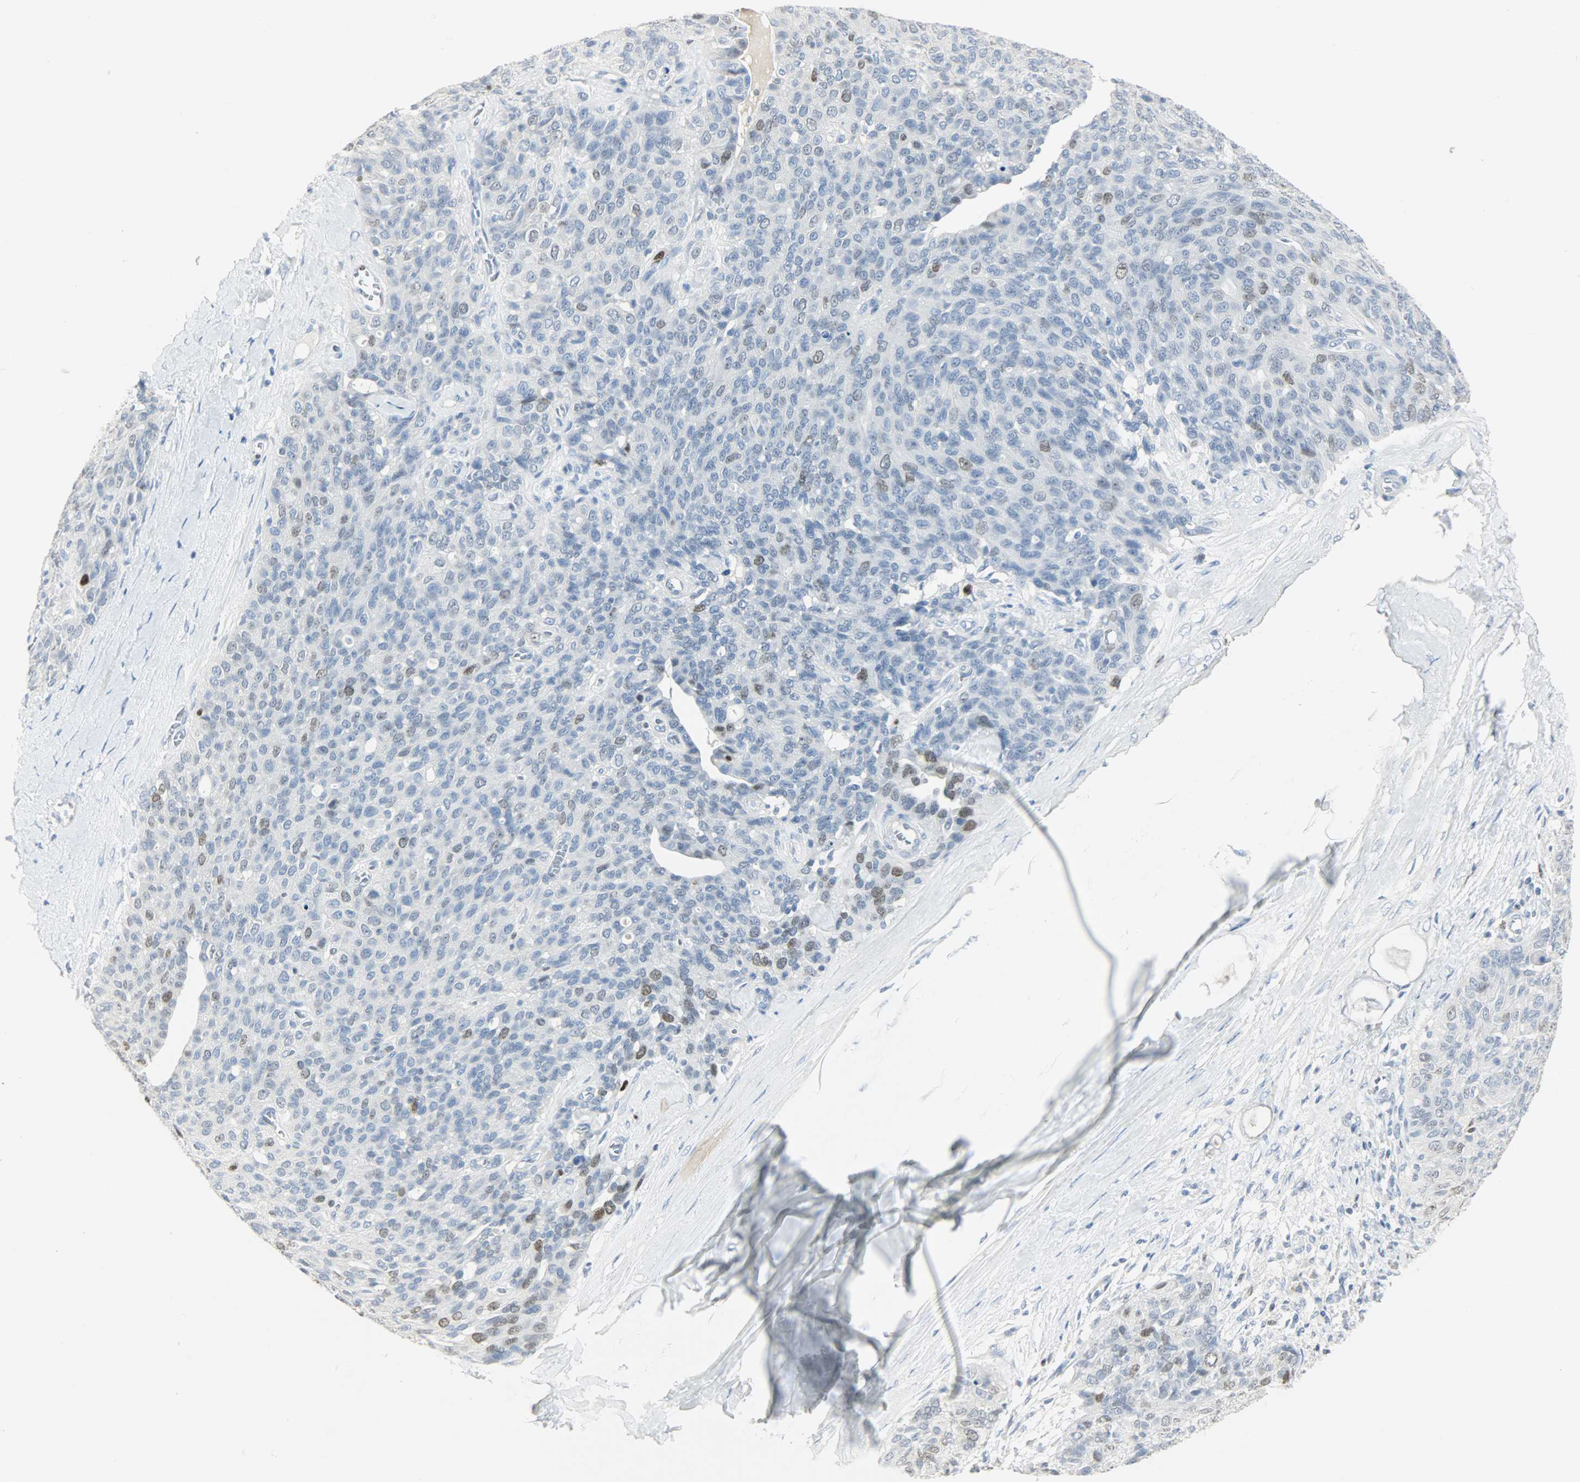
{"staining": {"intensity": "moderate", "quantity": "<25%", "location": "nuclear"}, "tissue": "ovarian cancer", "cell_type": "Tumor cells", "image_type": "cancer", "snomed": [{"axis": "morphology", "description": "Carcinoma, endometroid"}, {"axis": "topography", "description": "Ovary"}], "caption": "The image exhibits immunohistochemical staining of endometroid carcinoma (ovarian). There is moderate nuclear staining is appreciated in about <25% of tumor cells. The staining is performed using DAB brown chromogen to label protein expression. The nuclei are counter-stained blue using hematoxylin.", "gene": "HELLS", "patient": {"sex": "female", "age": 60}}